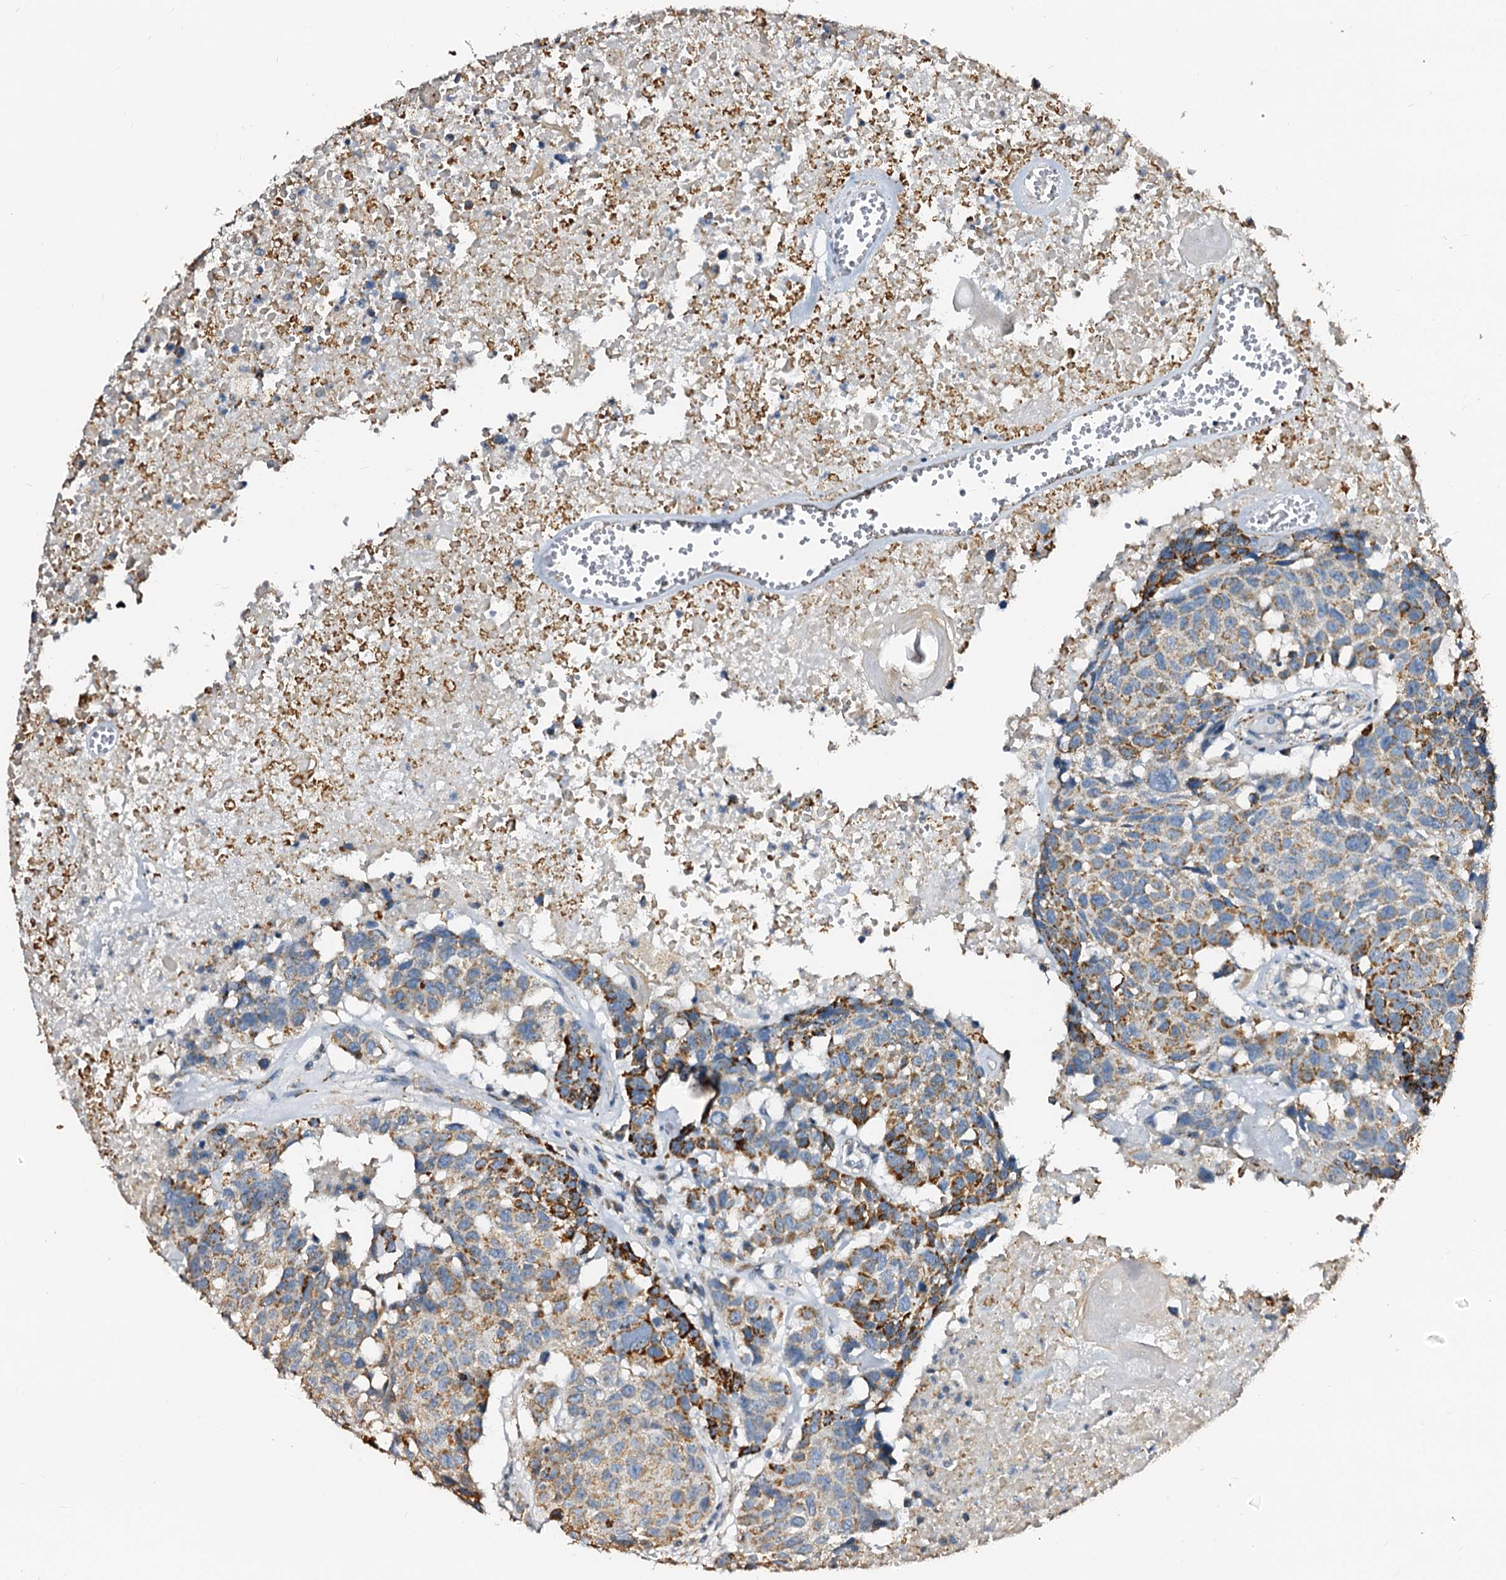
{"staining": {"intensity": "strong", "quantity": "25%-75%", "location": "cytoplasmic/membranous"}, "tissue": "head and neck cancer", "cell_type": "Tumor cells", "image_type": "cancer", "snomed": [{"axis": "morphology", "description": "Squamous cell carcinoma, NOS"}, {"axis": "topography", "description": "Head-Neck"}], "caption": "Tumor cells demonstrate strong cytoplasmic/membranous expression in approximately 25%-75% of cells in head and neck squamous cell carcinoma. (Stains: DAB (3,3'-diaminobenzidine) in brown, nuclei in blue, Microscopy: brightfield microscopy at high magnification).", "gene": "MAOB", "patient": {"sex": "male", "age": 66}}